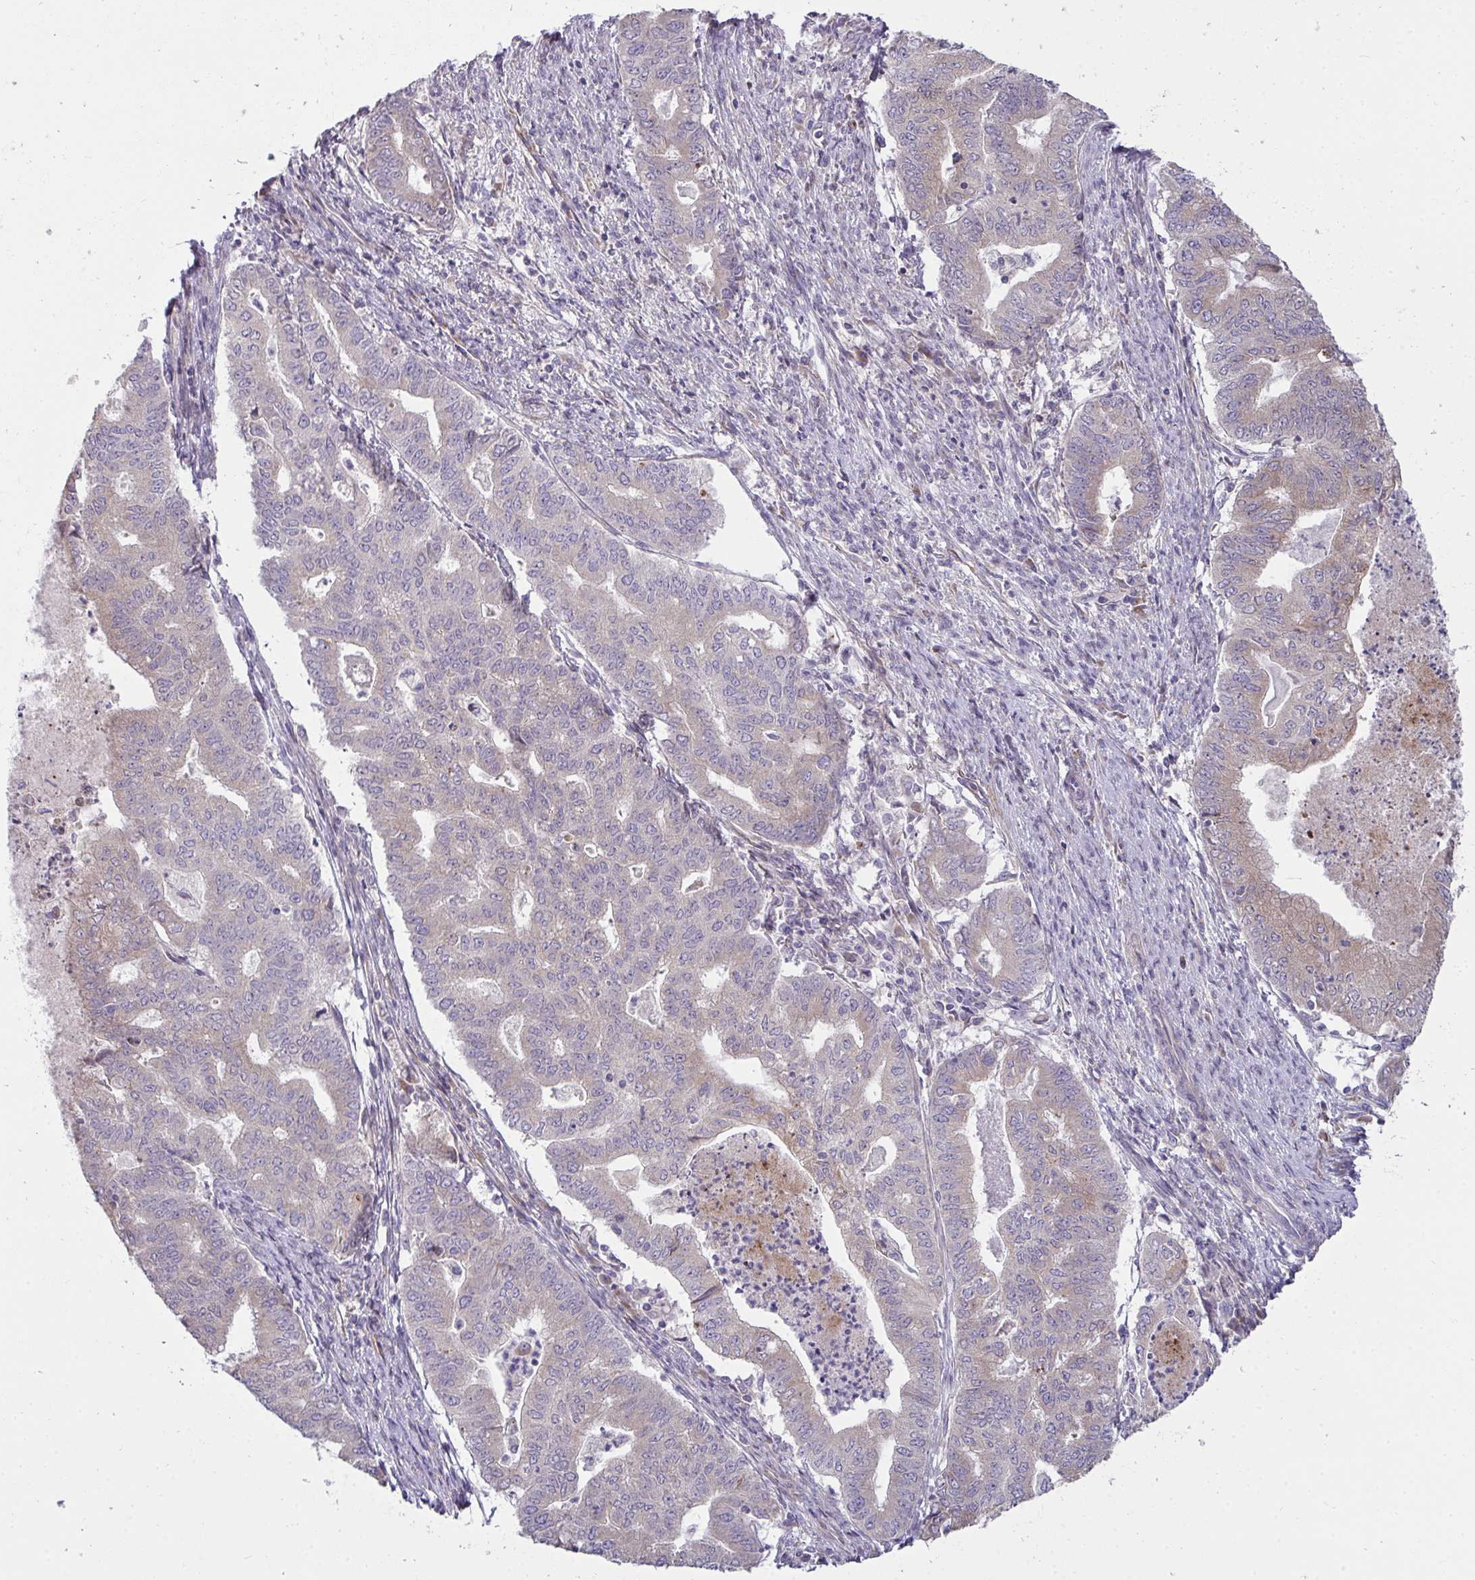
{"staining": {"intensity": "weak", "quantity": "<25%", "location": "cytoplasmic/membranous"}, "tissue": "endometrial cancer", "cell_type": "Tumor cells", "image_type": "cancer", "snomed": [{"axis": "morphology", "description": "Adenocarcinoma, NOS"}, {"axis": "topography", "description": "Endometrium"}], "caption": "There is no significant expression in tumor cells of endometrial cancer (adenocarcinoma).", "gene": "SH2D1B", "patient": {"sex": "female", "age": 79}}